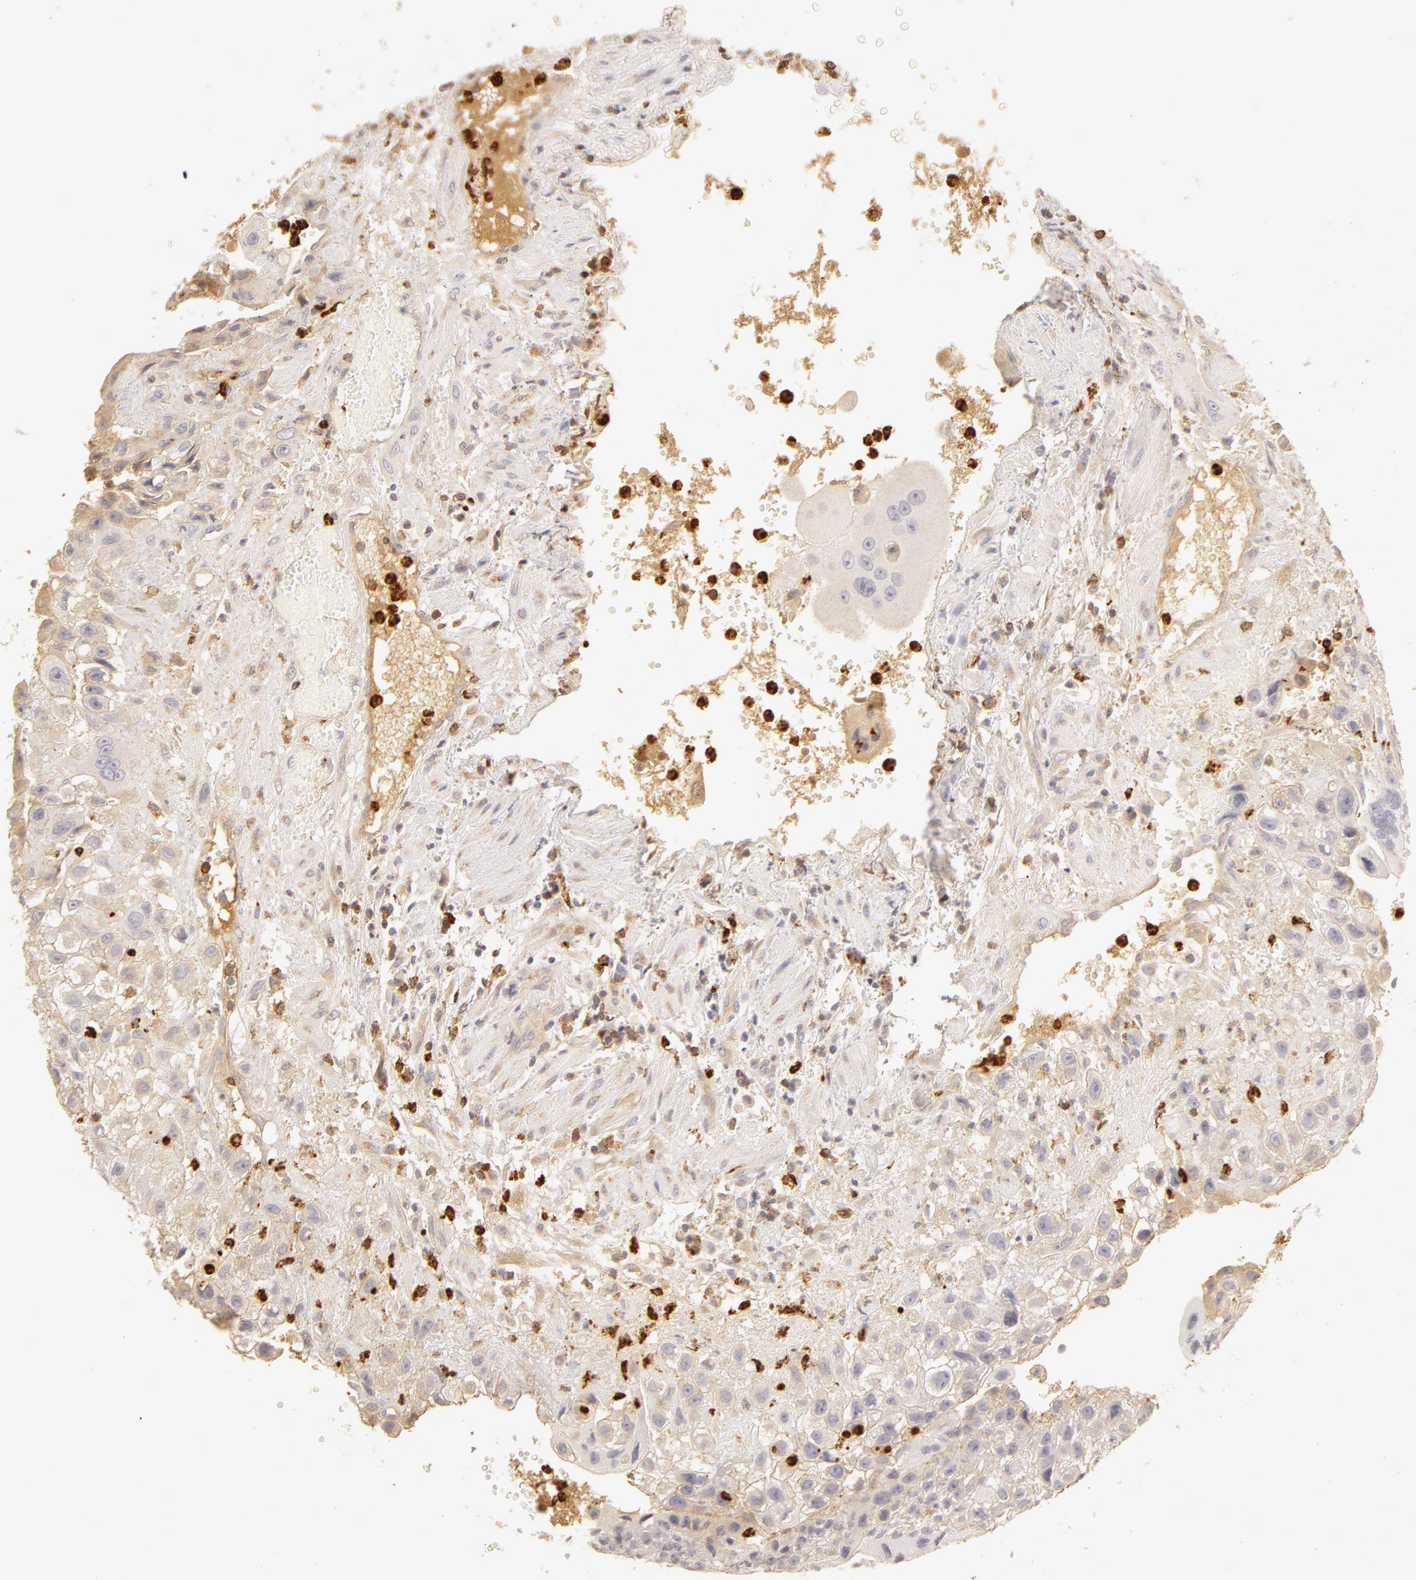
{"staining": {"intensity": "negative", "quantity": "none", "location": "none"}, "tissue": "placenta", "cell_type": "Decidual cells", "image_type": "normal", "snomed": [{"axis": "morphology", "description": "Normal tissue, NOS"}, {"axis": "topography", "description": "Placenta"}], "caption": "IHC histopathology image of benign placenta stained for a protein (brown), which reveals no positivity in decidual cells. (DAB IHC, high magnification).", "gene": "C1R", "patient": {"sex": "female", "age": 34}}